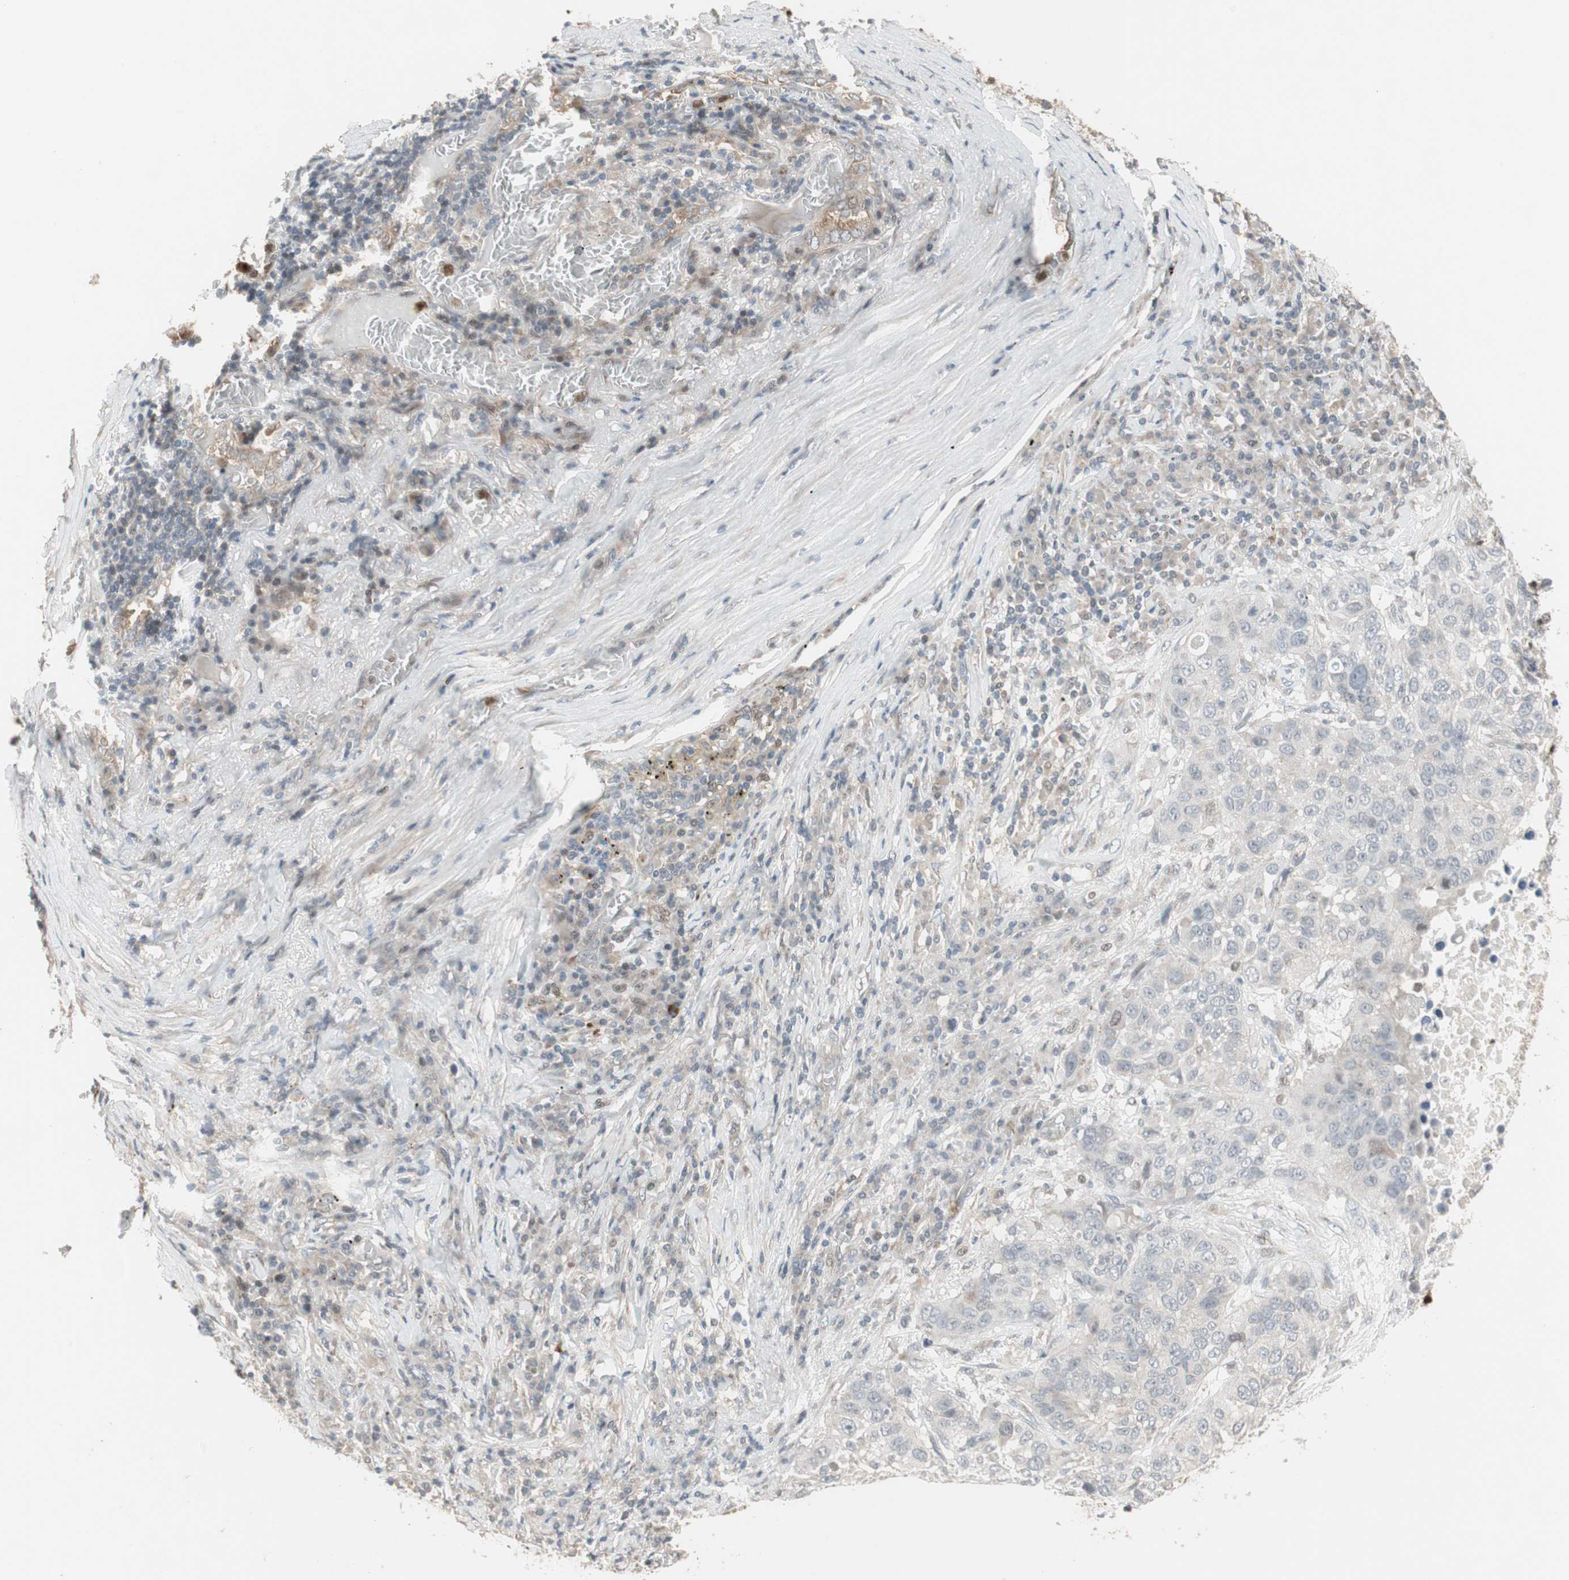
{"staining": {"intensity": "negative", "quantity": "none", "location": "none"}, "tissue": "lung cancer", "cell_type": "Tumor cells", "image_type": "cancer", "snomed": [{"axis": "morphology", "description": "Squamous cell carcinoma, NOS"}, {"axis": "topography", "description": "Lung"}], "caption": "DAB (3,3'-diaminobenzidine) immunohistochemical staining of squamous cell carcinoma (lung) exhibits no significant staining in tumor cells.", "gene": "SNX4", "patient": {"sex": "male", "age": 57}}